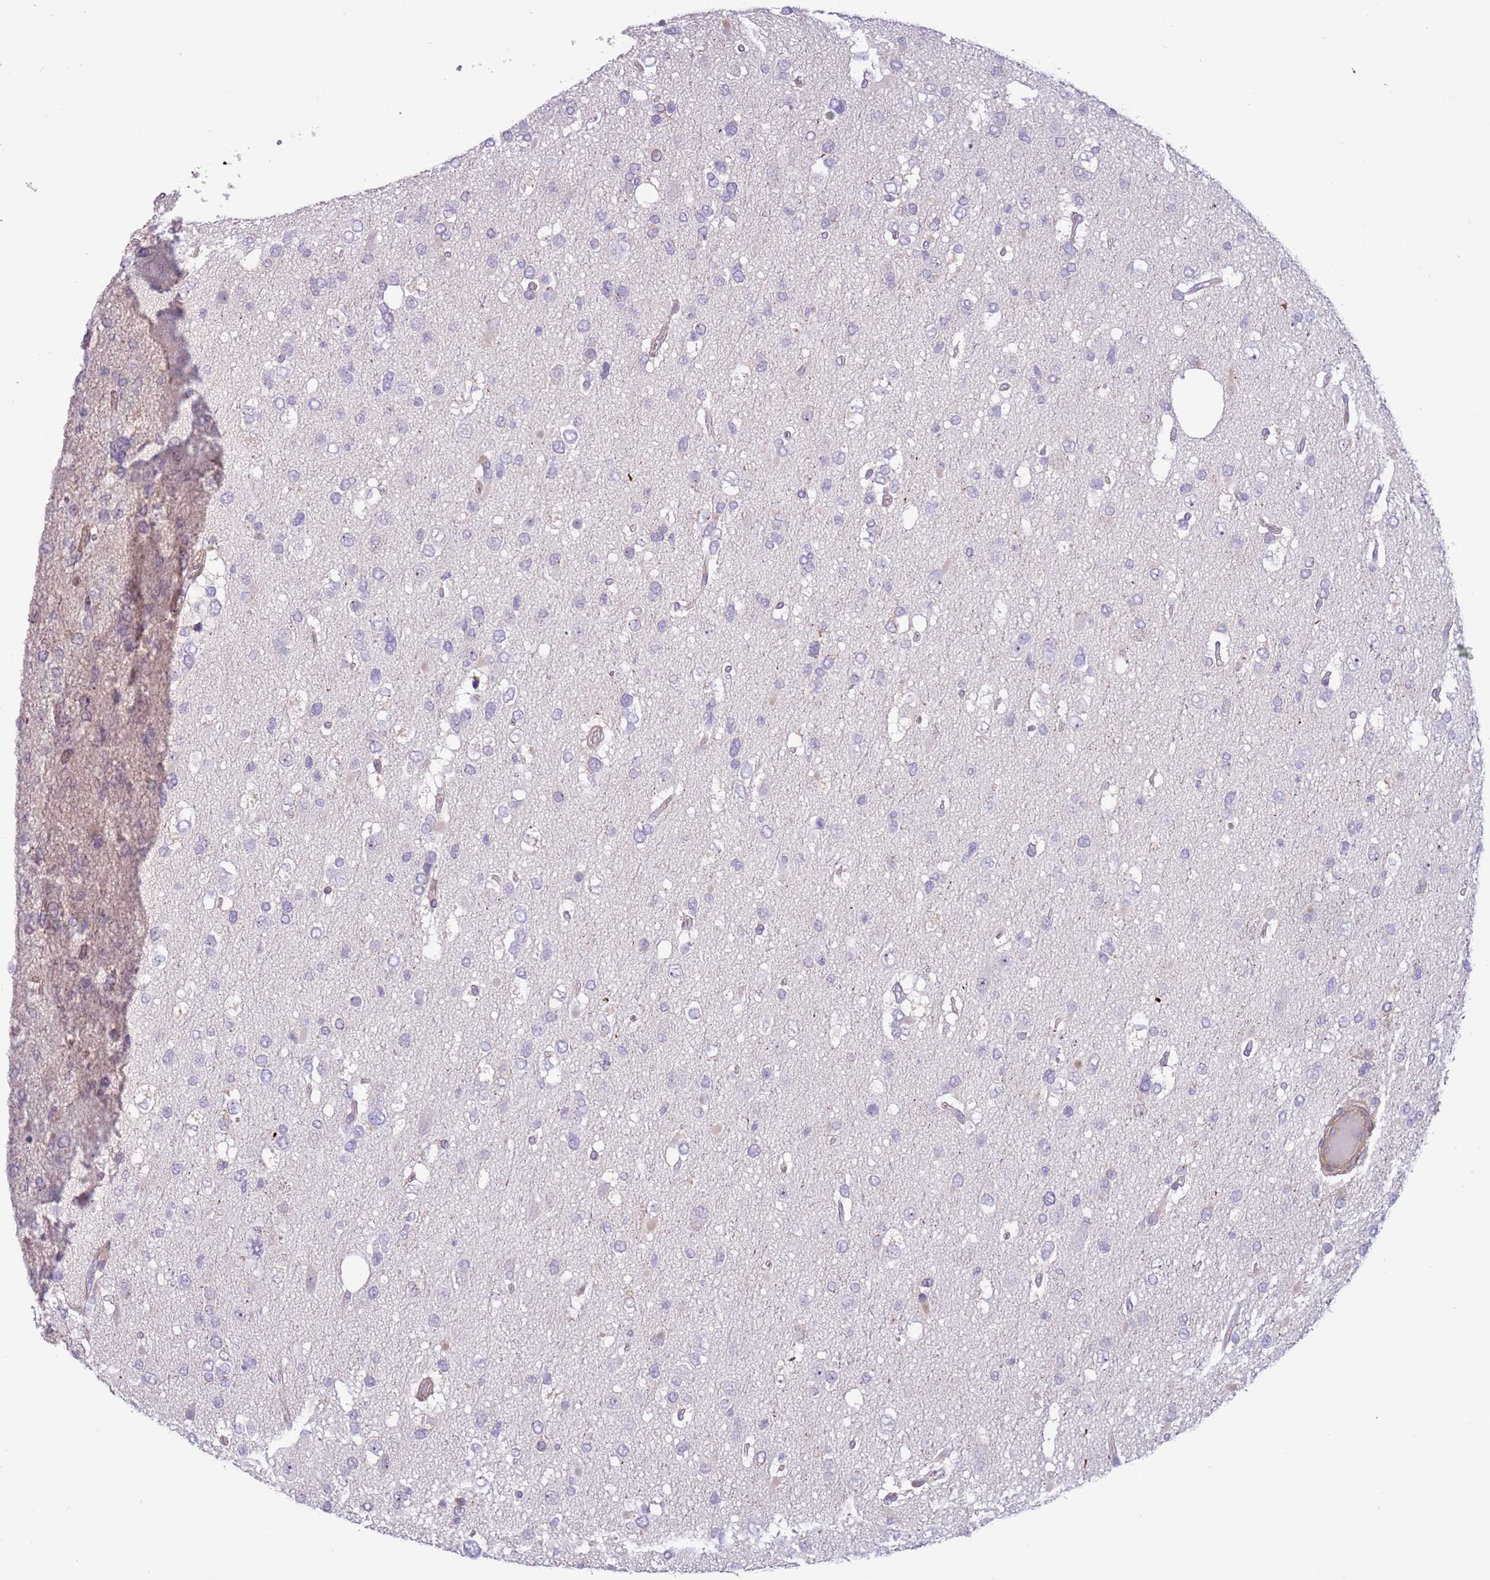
{"staining": {"intensity": "negative", "quantity": "none", "location": "none"}, "tissue": "glioma", "cell_type": "Tumor cells", "image_type": "cancer", "snomed": [{"axis": "morphology", "description": "Glioma, malignant, High grade"}, {"axis": "topography", "description": "Brain"}], "caption": "Glioma stained for a protein using immunohistochemistry shows no staining tumor cells.", "gene": "ITGB6", "patient": {"sex": "male", "age": 53}}